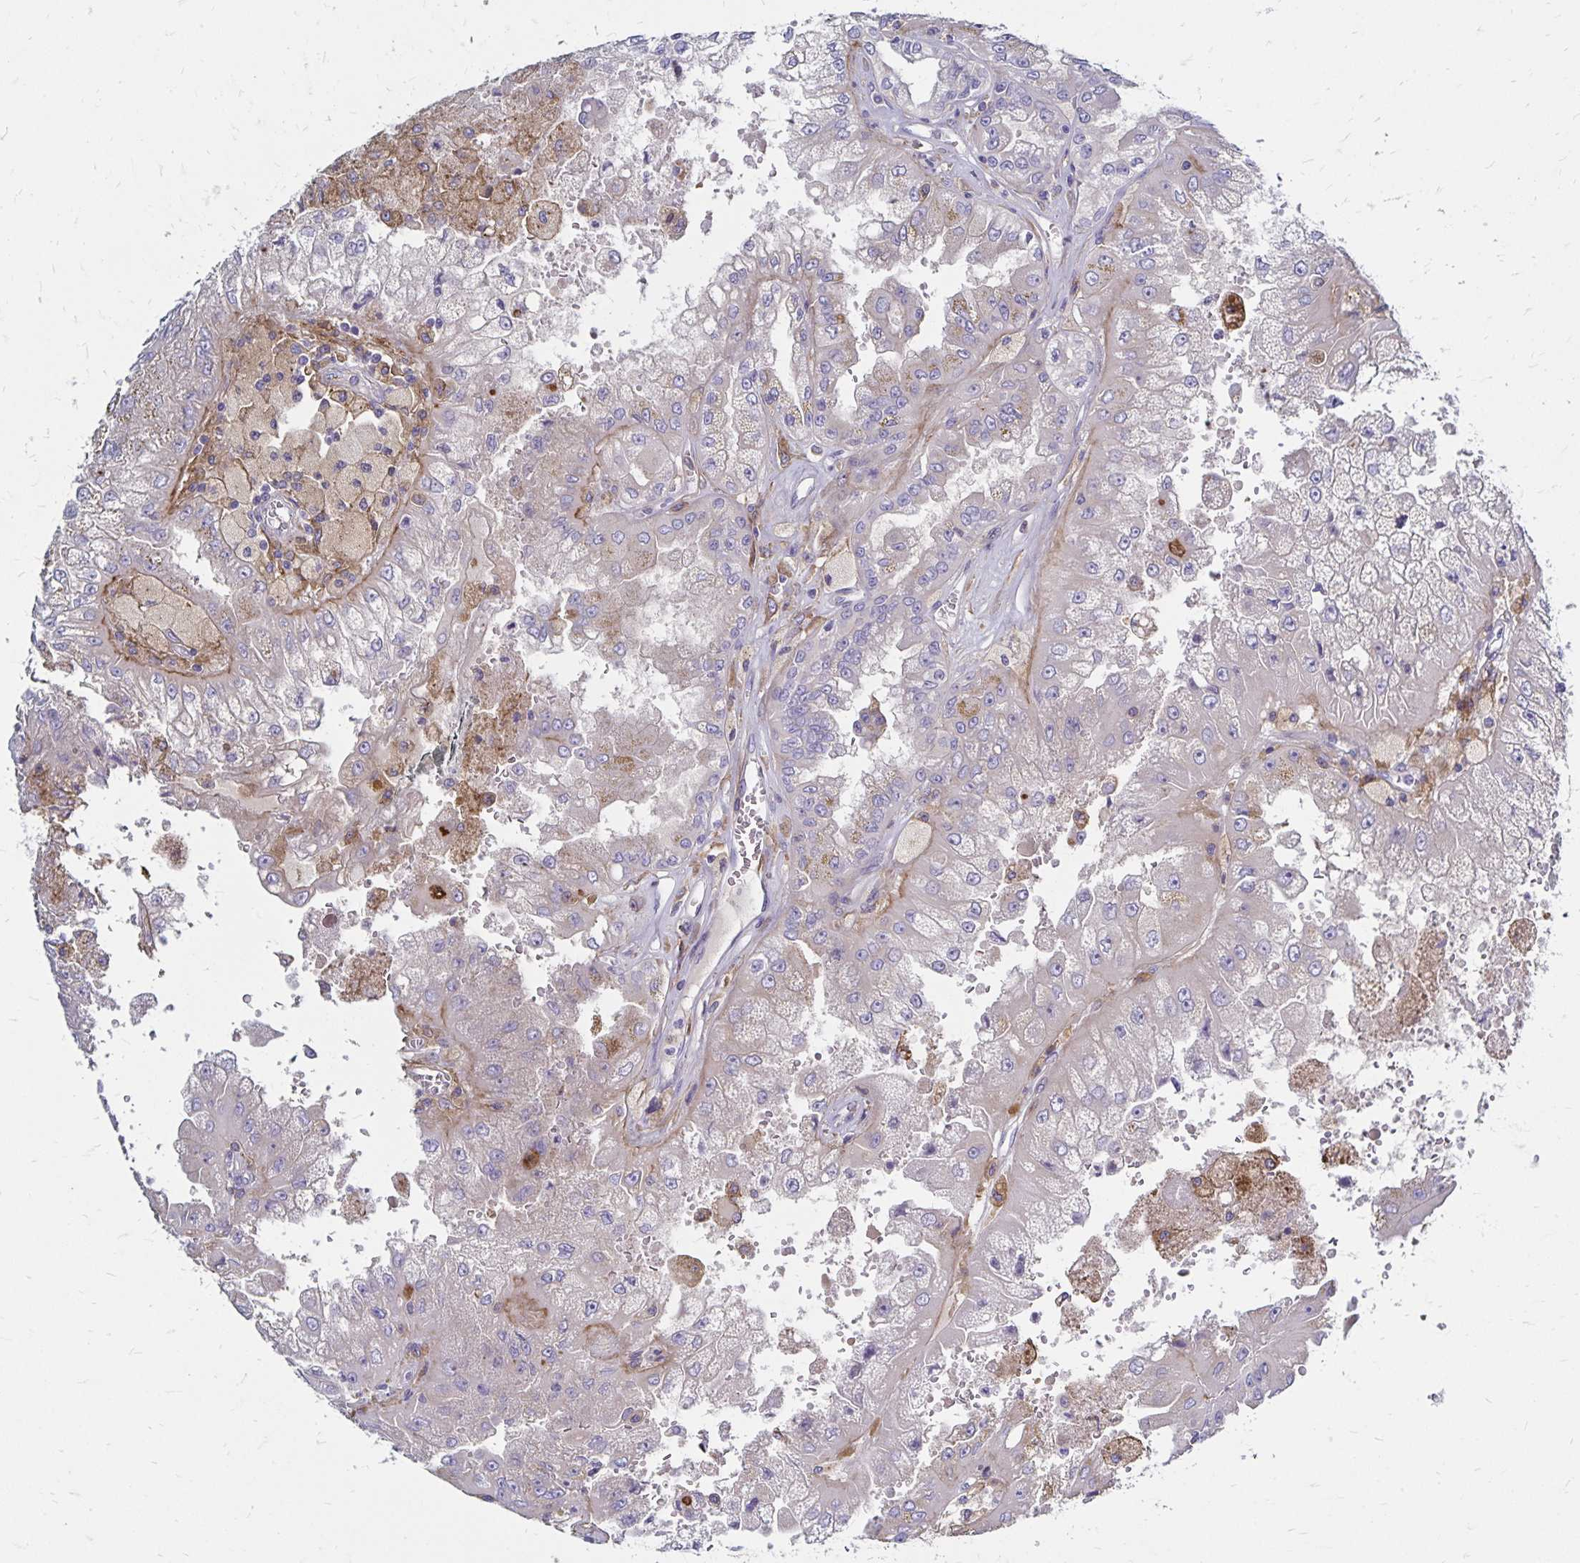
{"staining": {"intensity": "negative", "quantity": "none", "location": "none"}, "tissue": "renal cancer", "cell_type": "Tumor cells", "image_type": "cancer", "snomed": [{"axis": "morphology", "description": "Adenocarcinoma, NOS"}, {"axis": "topography", "description": "Kidney"}], "caption": "Tumor cells show no significant protein staining in renal adenocarcinoma.", "gene": "TNS3", "patient": {"sex": "male", "age": 58}}